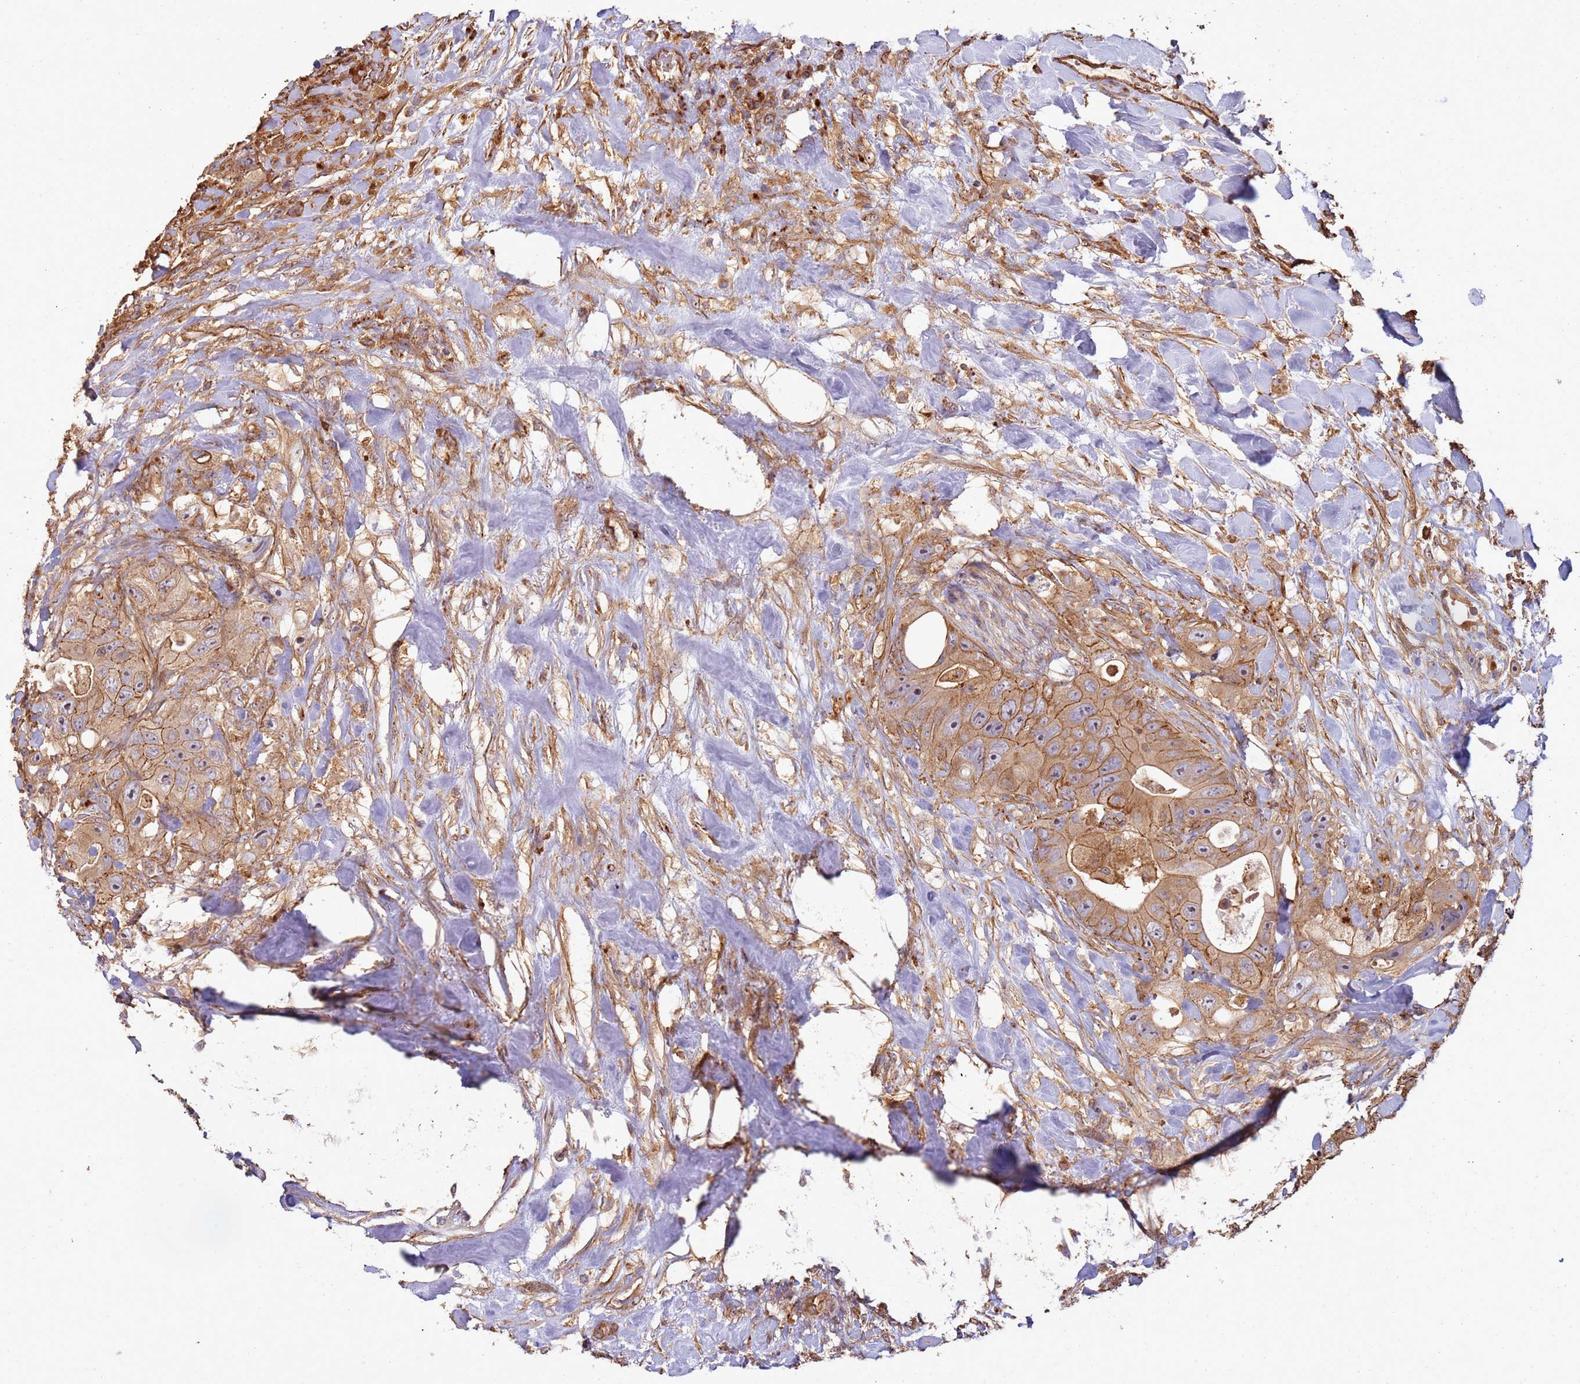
{"staining": {"intensity": "moderate", "quantity": ">75%", "location": "cytoplasmic/membranous,nuclear"}, "tissue": "colorectal cancer", "cell_type": "Tumor cells", "image_type": "cancer", "snomed": [{"axis": "morphology", "description": "Adenocarcinoma, NOS"}, {"axis": "topography", "description": "Colon"}], "caption": "The immunohistochemical stain highlights moderate cytoplasmic/membranous and nuclear staining in tumor cells of adenocarcinoma (colorectal) tissue.", "gene": "NDUFAF4", "patient": {"sex": "female", "age": 46}}